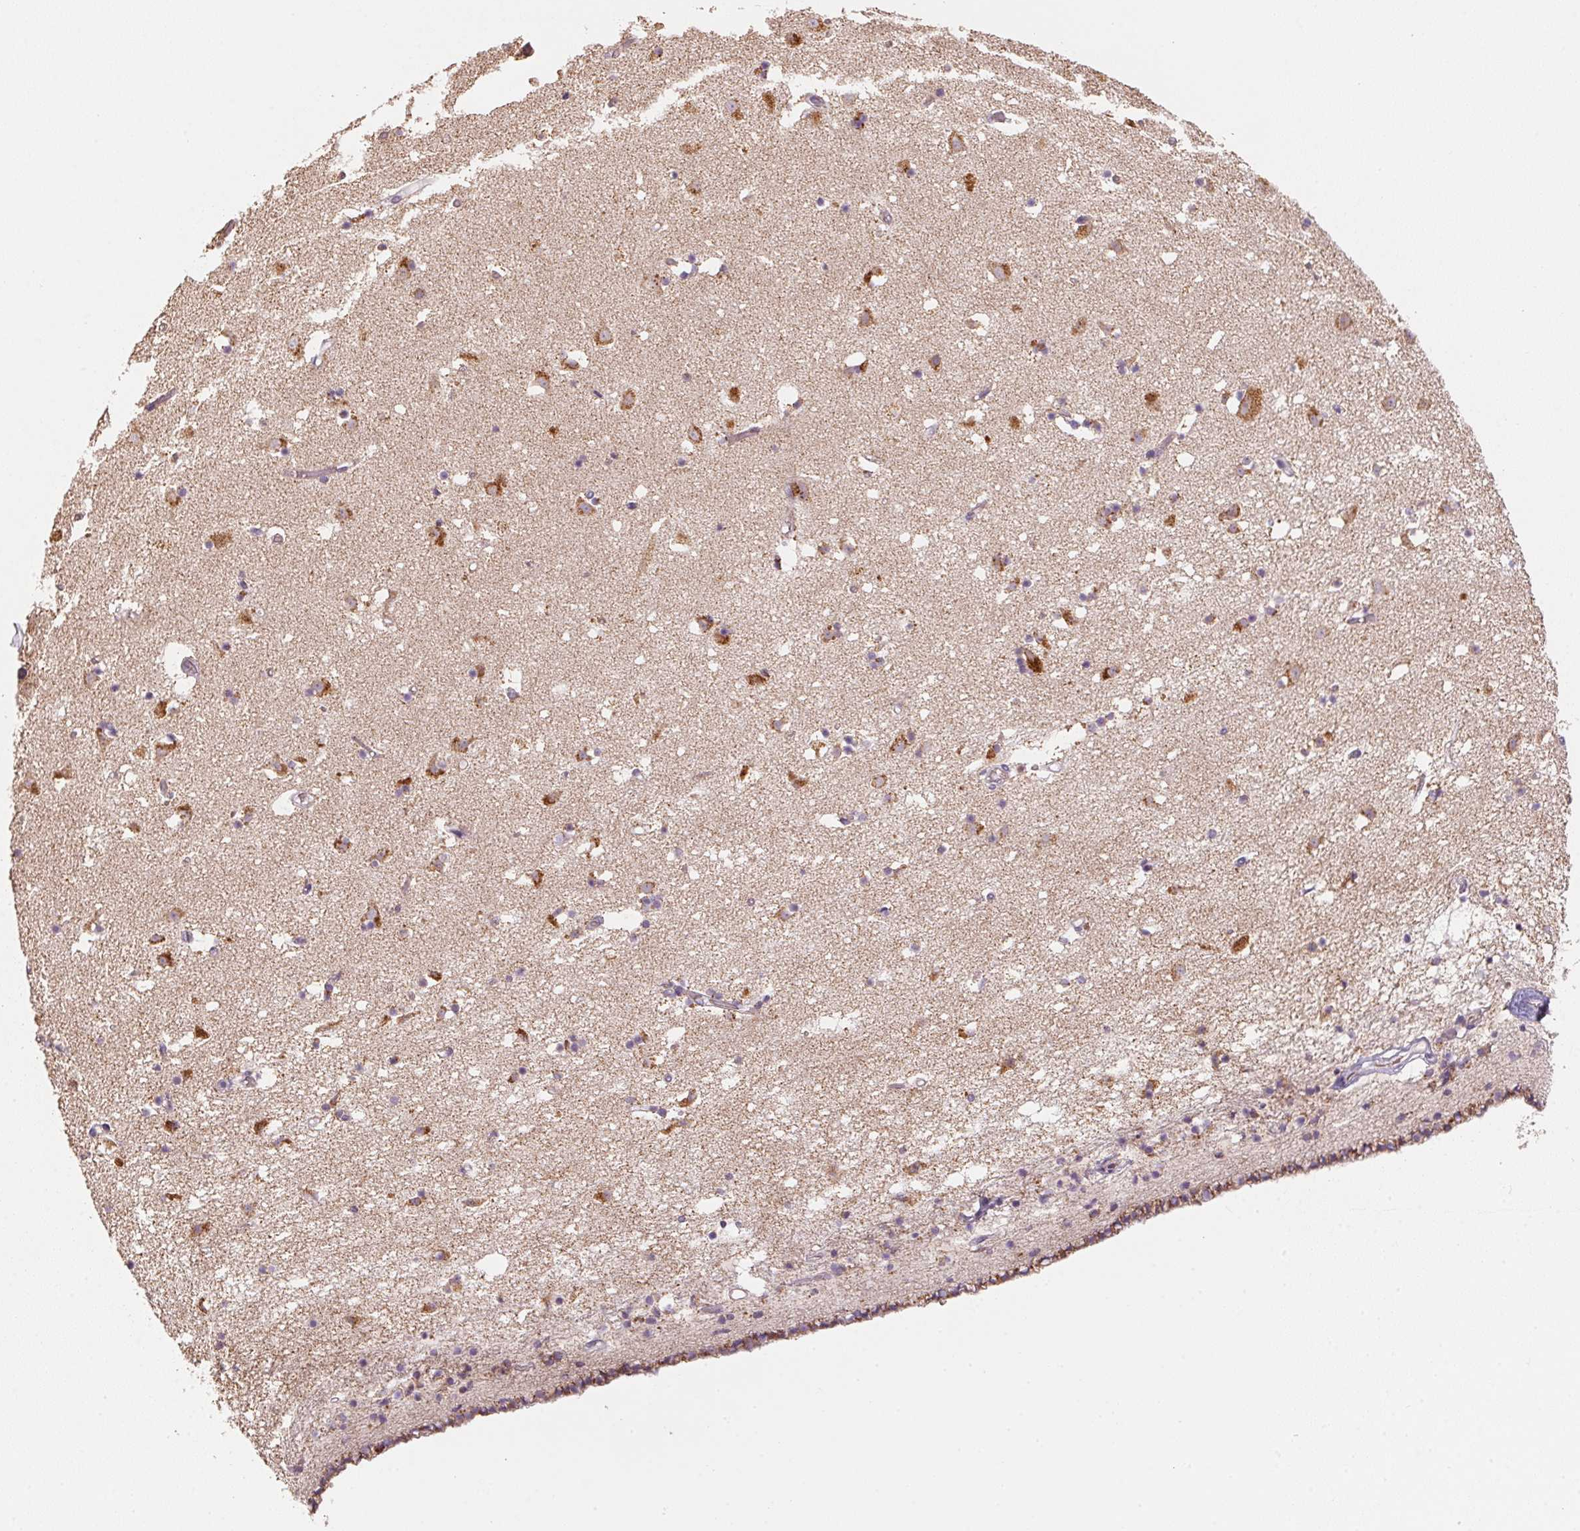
{"staining": {"intensity": "moderate", "quantity": "<25%", "location": "cytoplasmic/membranous"}, "tissue": "caudate", "cell_type": "Glial cells", "image_type": "normal", "snomed": [{"axis": "morphology", "description": "Normal tissue, NOS"}, {"axis": "topography", "description": "Lateral ventricle wall"}], "caption": "Unremarkable caudate displays moderate cytoplasmic/membranous positivity in about <25% of glial cells The staining is performed using DAB brown chromogen to label protein expression. The nuclei are counter-stained blue using hematoxylin..", "gene": "METTL13", "patient": {"sex": "female", "age": 42}}